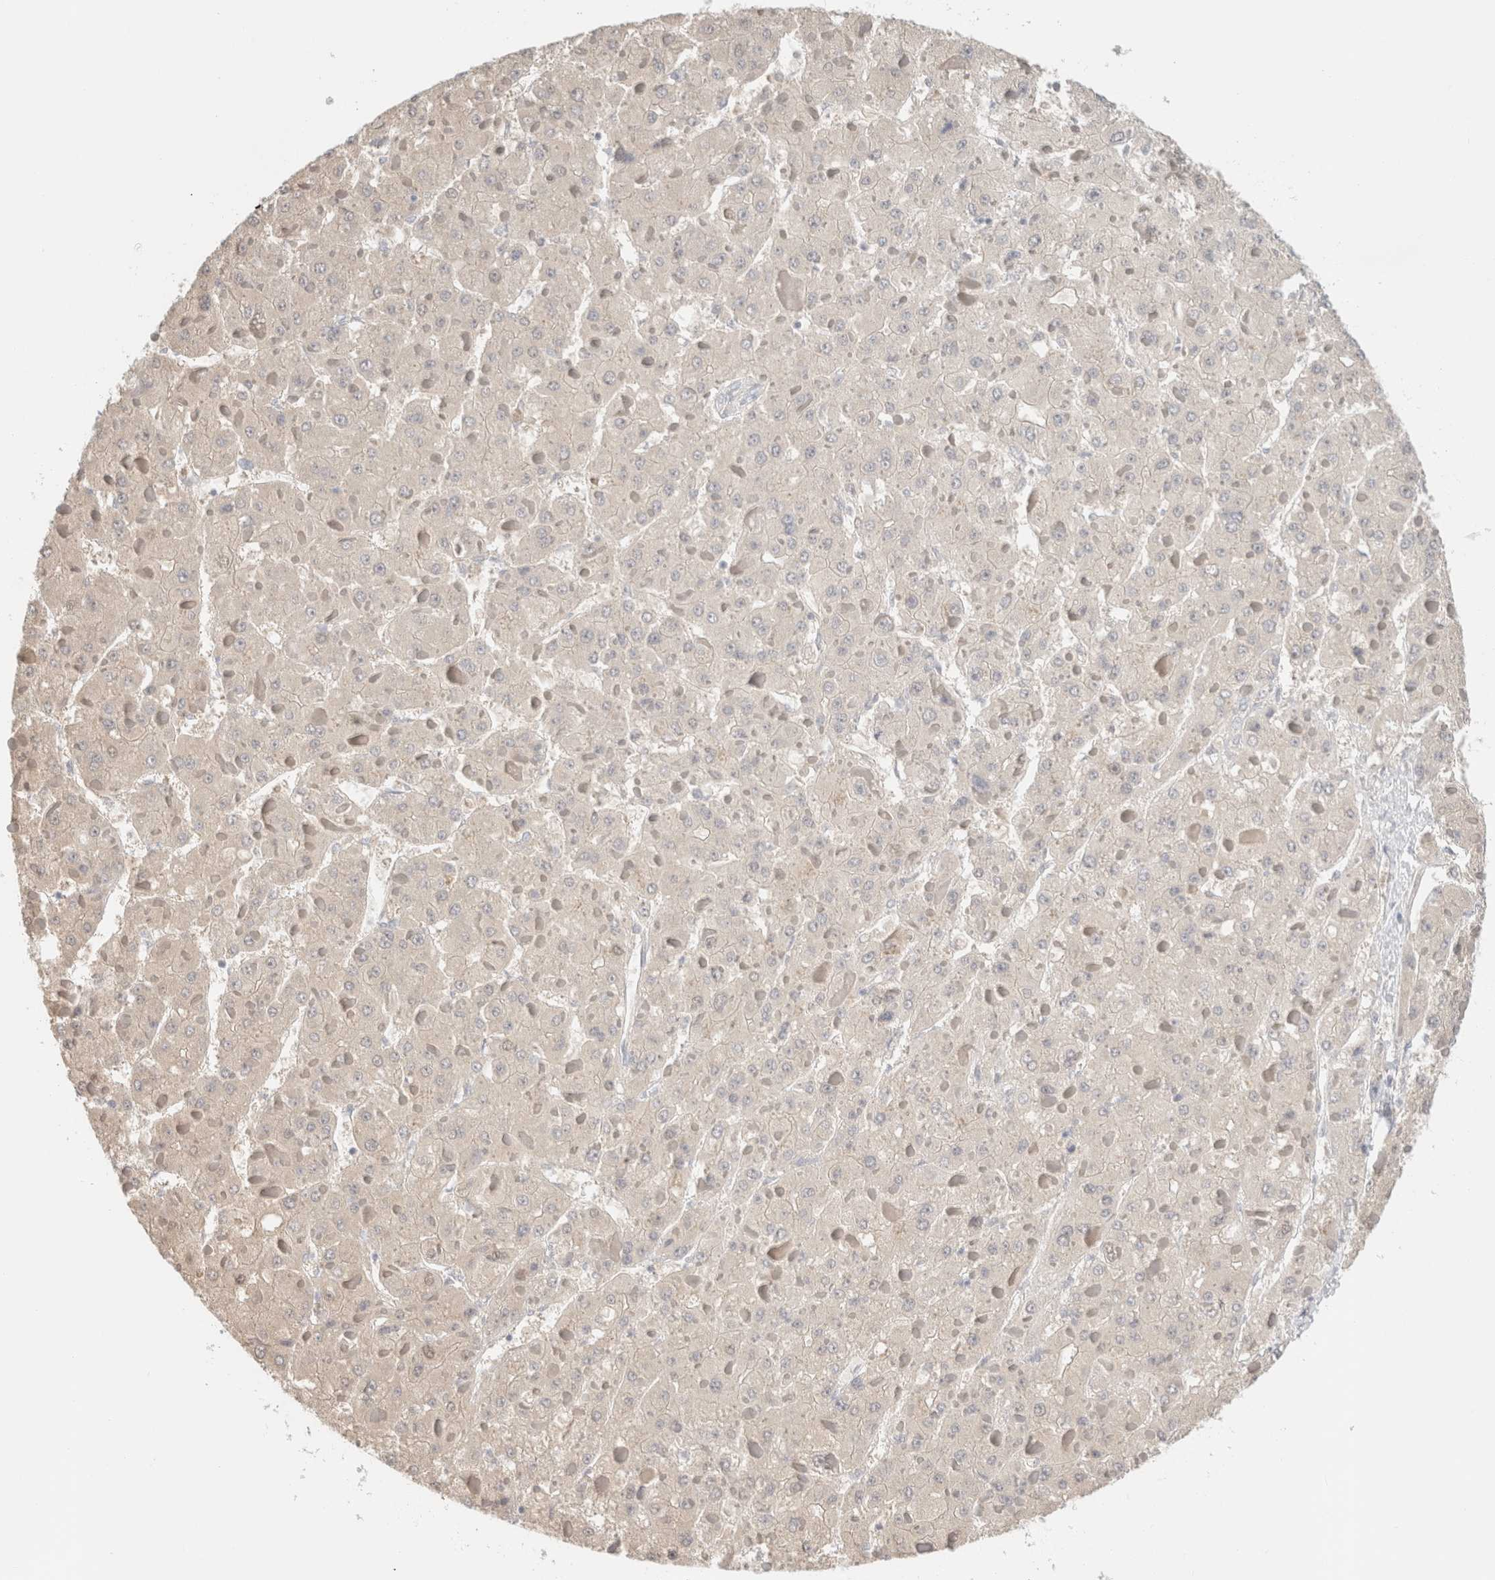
{"staining": {"intensity": "negative", "quantity": "none", "location": "none"}, "tissue": "liver cancer", "cell_type": "Tumor cells", "image_type": "cancer", "snomed": [{"axis": "morphology", "description": "Carcinoma, Hepatocellular, NOS"}, {"axis": "topography", "description": "Liver"}], "caption": "This is an immunohistochemistry (IHC) micrograph of hepatocellular carcinoma (liver). There is no expression in tumor cells.", "gene": "RTN4", "patient": {"sex": "female", "age": 73}}